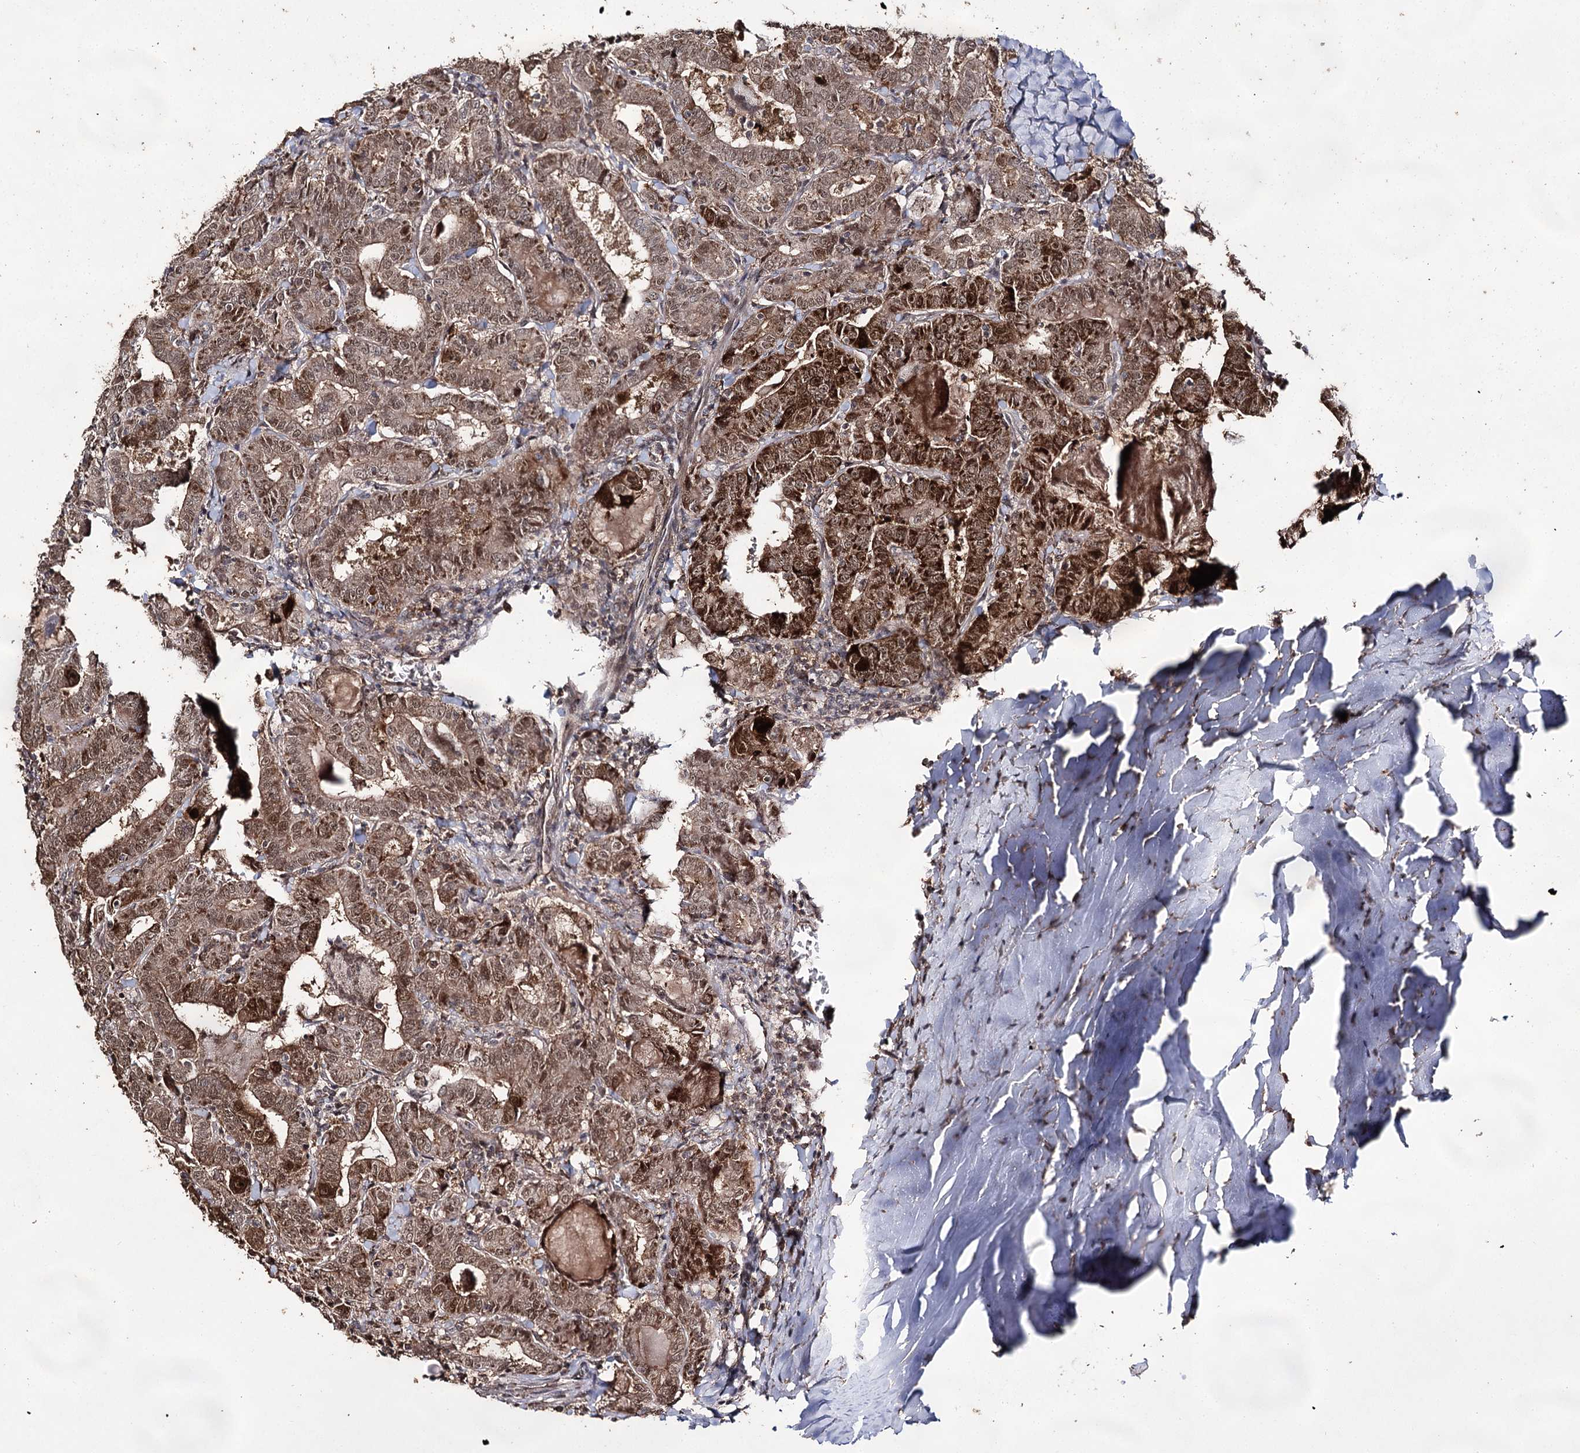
{"staining": {"intensity": "strong", "quantity": "25%-75%", "location": "cytoplasmic/membranous,nuclear"}, "tissue": "thyroid cancer", "cell_type": "Tumor cells", "image_type": "cancer", "snomed": [{"axis": "morphology", "description": "Papillary adenocarcinoma, NOS"}, {"axis": "topography", "description": "Thyroid gland"}], "caption": "Strong cytoplasmic/membranous and nuclear staining for a protein is appreciated in approximately 25%-75% of tumor cells of papillary adenocarcinoma (thyroid) using immunohistochemistry (IHC).", "gene": "ACTR6", "patient": {"sex": "female", "age": 72}}